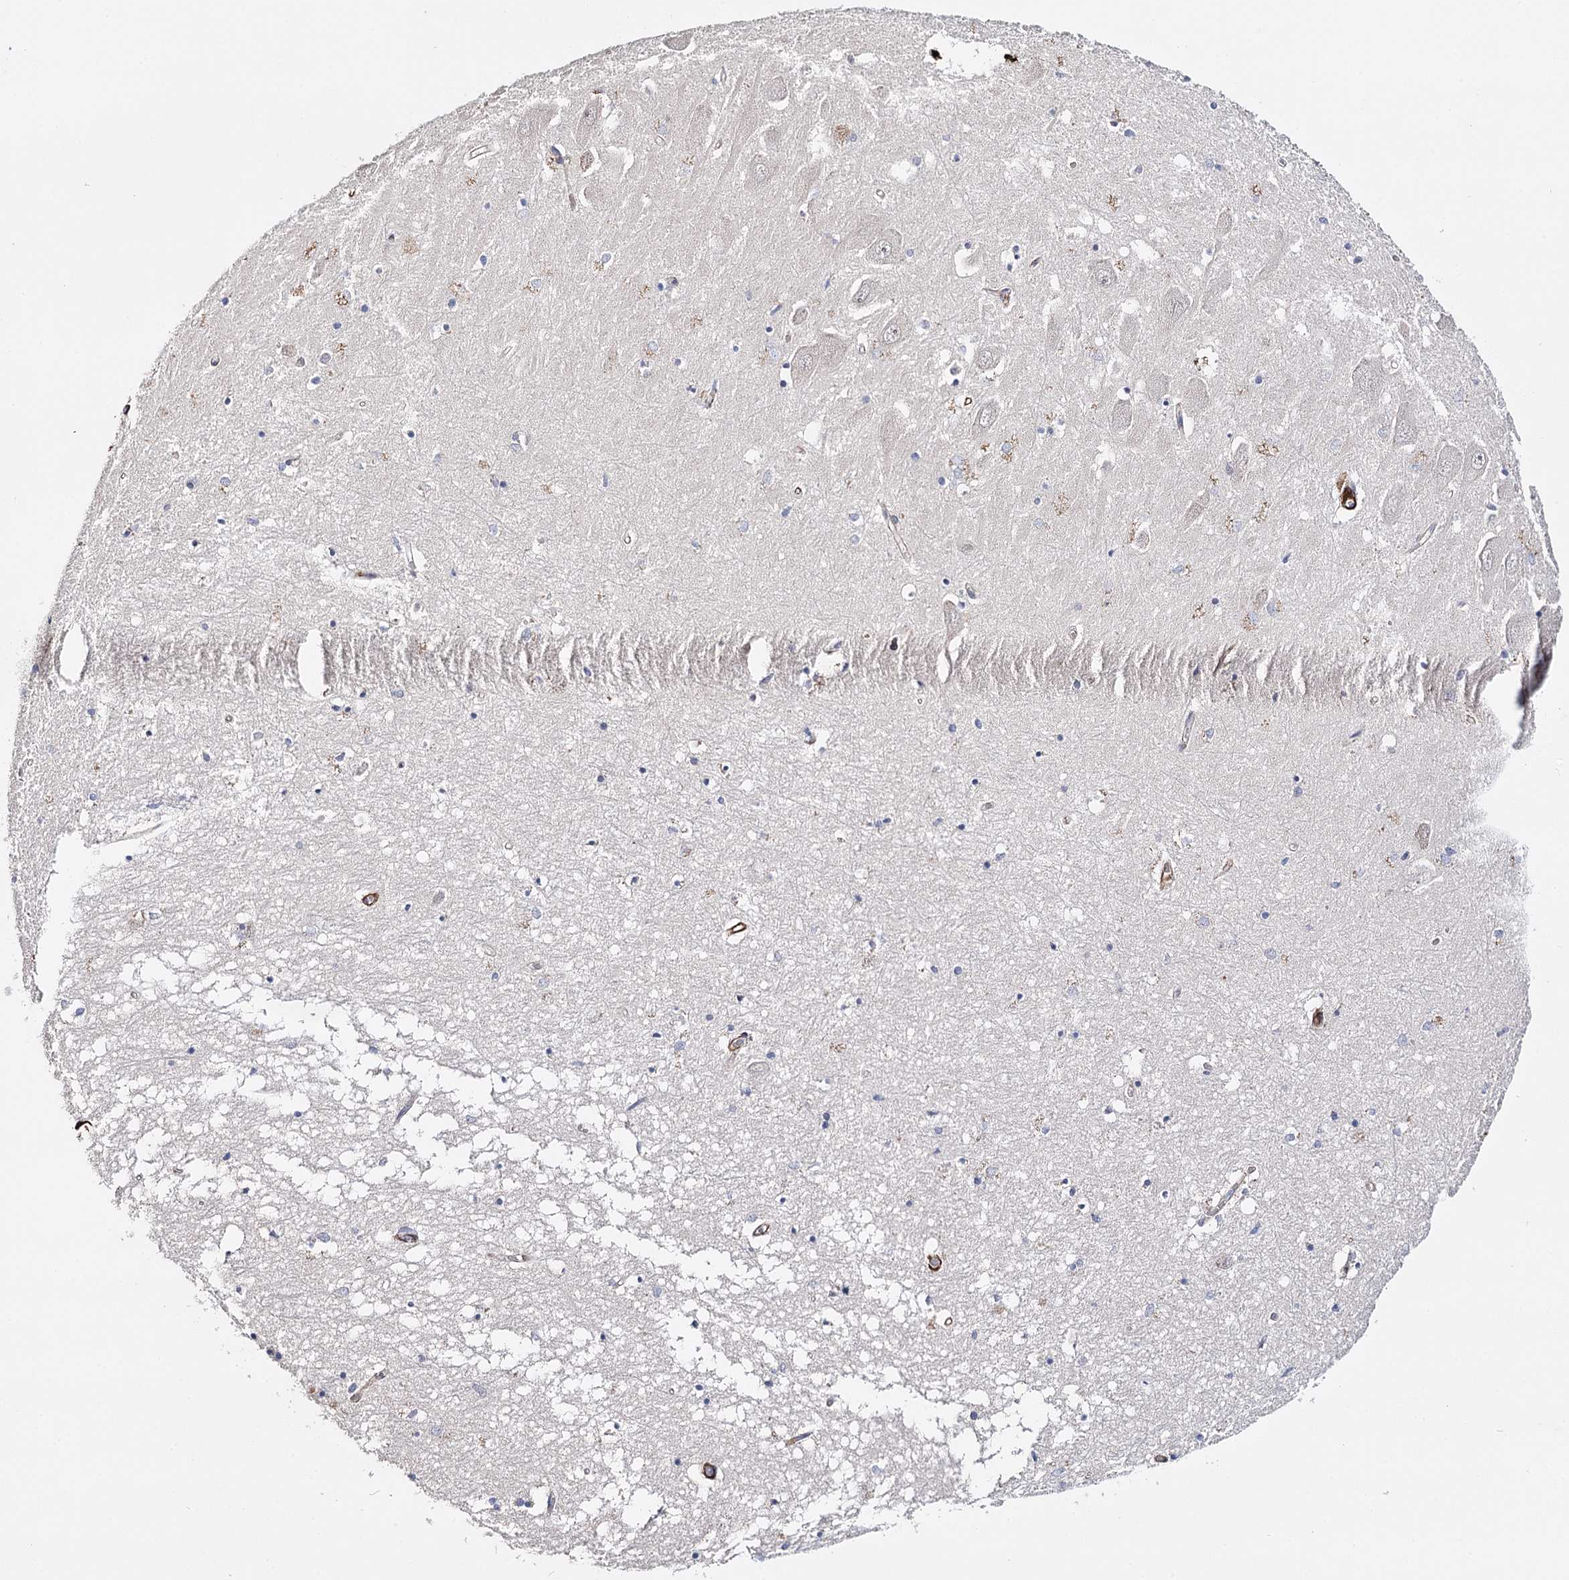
{"staining": {"intensity": "negative", "quantity": "none", "location": "none"}, "tissue": "hippocampus", "cell_type": "Glial cells", "image_type": "normal", "snomed": [{"axis": "morphology", "description": "Normal tissue, NOS"}, {"axis": "topography", "description": "Hippocampus"}], "caption": "This is an immunohistochemistry image of unremarkable hippocampus. There is no staining in glial cells.", "gene": "CFAP46", "patient": {"sex": "male", "age": 70}}